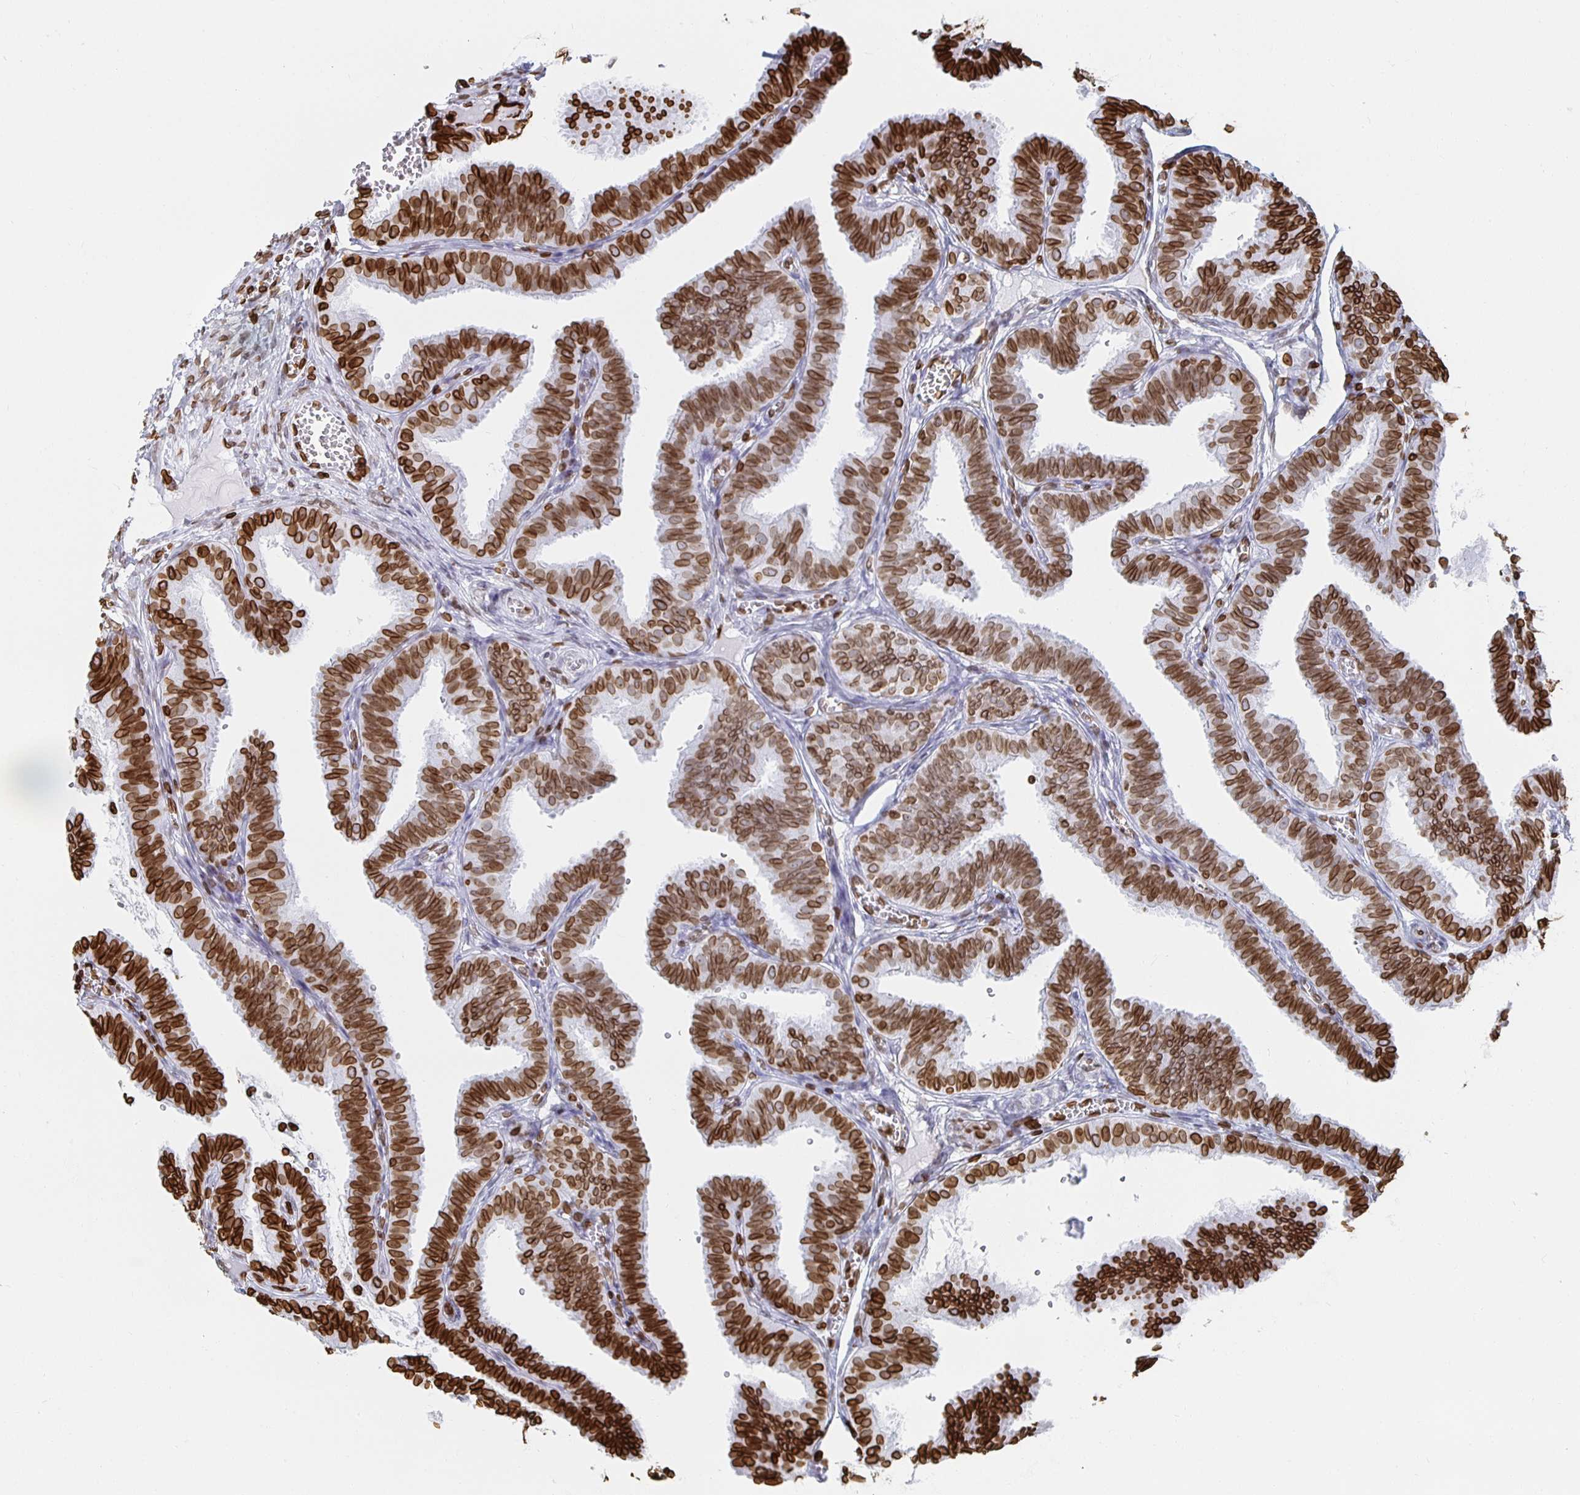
{"staining": {"intensity": "strong", "quantity": ">75%", "location": "cytoplasmic/membranous,nuclear"}, "tissue": "fallopian tube", "cell_type": "Glandular cells", "image_type": "normal", "snomed": [{"axis": "morphology", "description": "Normal tissue, NOS"}, {"axis": "topography", "description": "Fallopian tube"}], "caption": "Immunohistochemistry (IHC) photomicrograph of unremarkable fallopian tube: fallopian tube stained using immunohistochemistry reveals high levels of strong protein expression localized specifically in the cytoplasmic/membranous,nuclear of glandular cells, appearing as a cytoplasmic/membranous,nuclear brown color.", "gene": "LMNB1", "patient": {"sex": "female", "age": 25}}